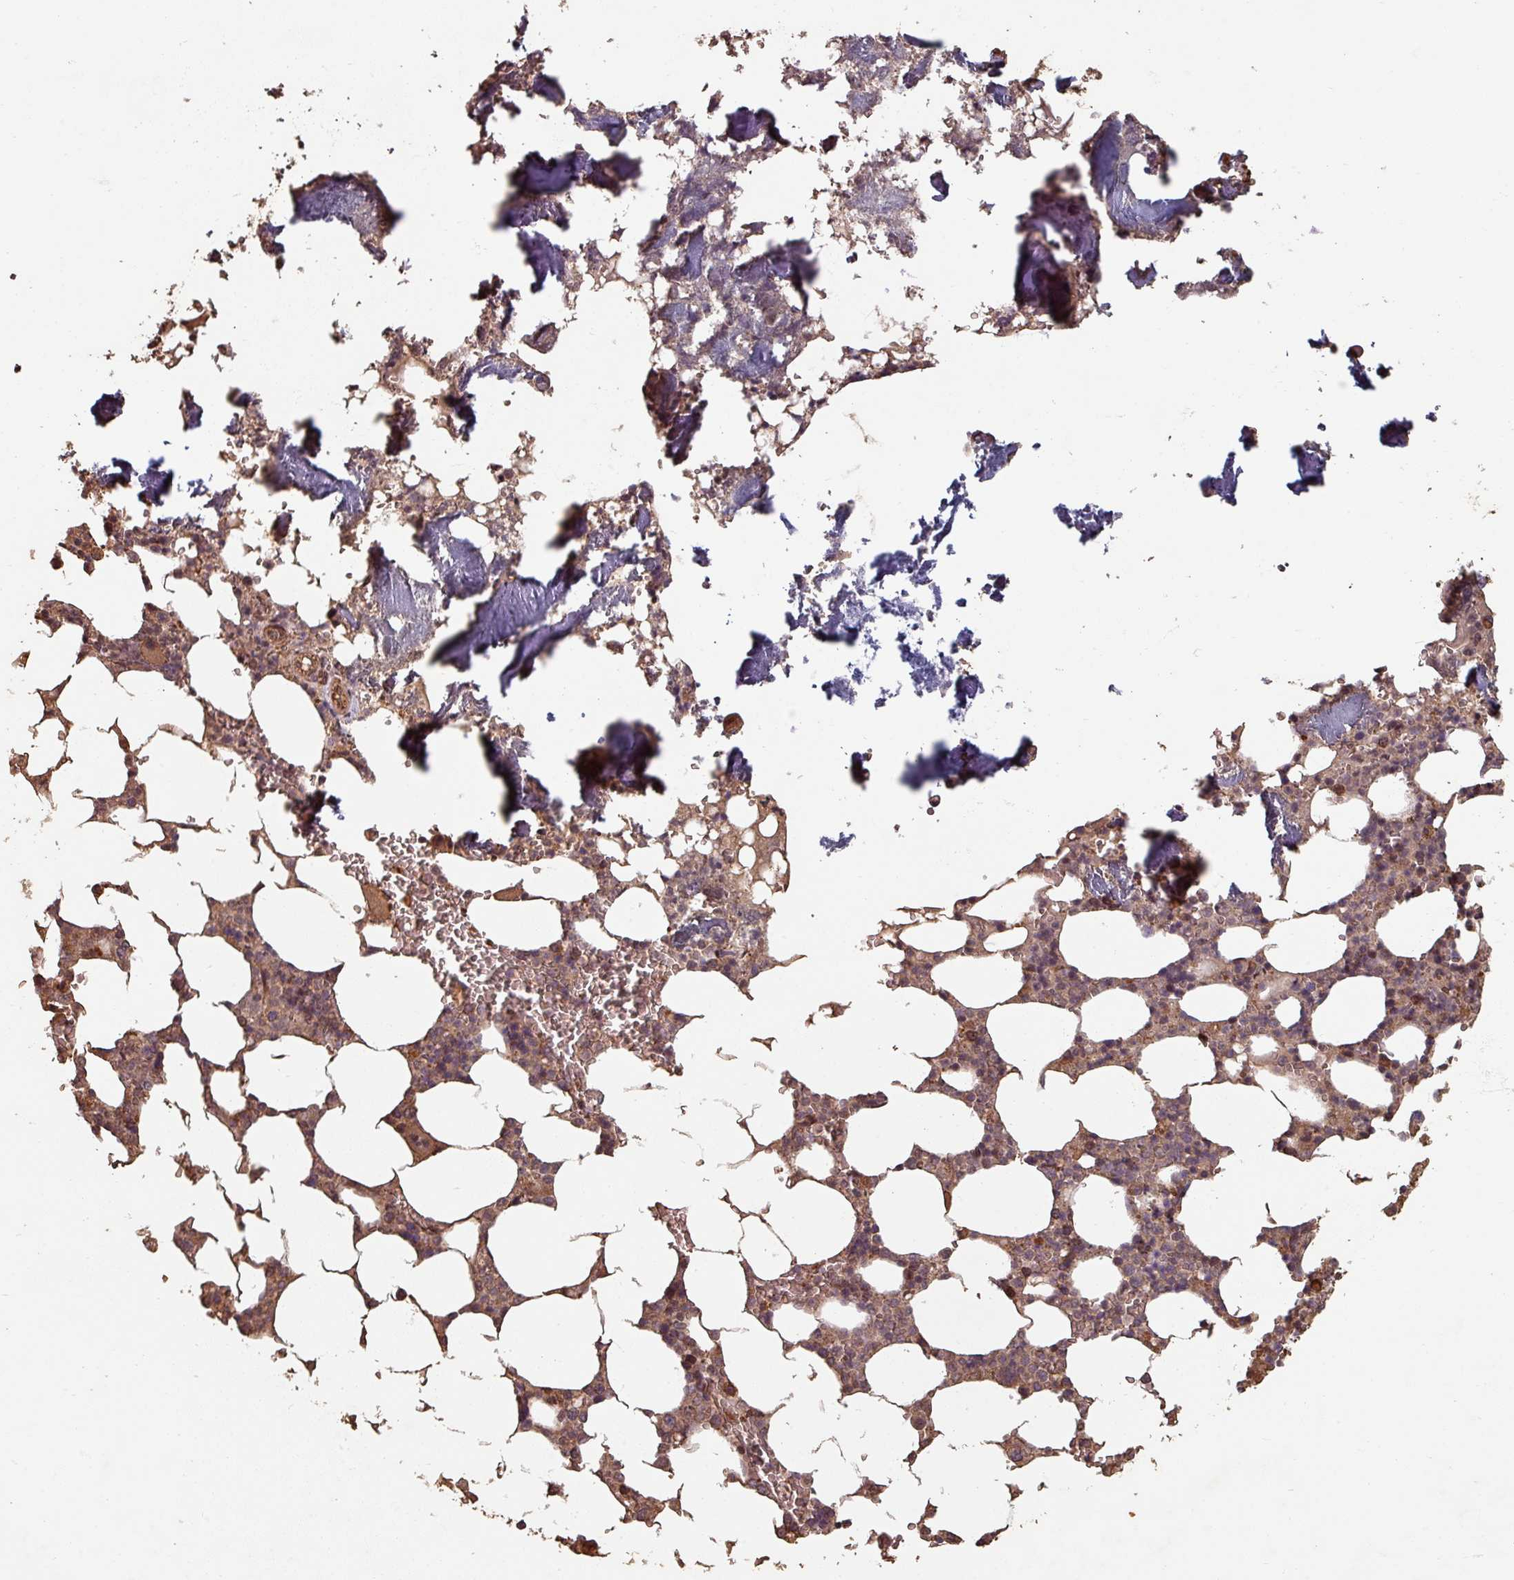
{"staining": {"intensity": "moderate", "quantity": ">75%", "location": "cytoplasmic/membranous,nuclear"}, "tissue": "bone marrow", "cell_type": "Hematopoietic cells", "image_type": "normal", "snomed": [{"axis": "morphology", "description": "Normal tissue, NOS"}, {"axis": "topography", "description": "Bone marrow"}], "caption": "Immunohistochemical staining of unremarkable bone marrow displays >75% levels of moderate cytoplasmic/membranous,nuclear protein expression in approximately >75% of hematopoietic cells.", "gene": "EID1", "patient": {"sex": "male", "age": 64}}